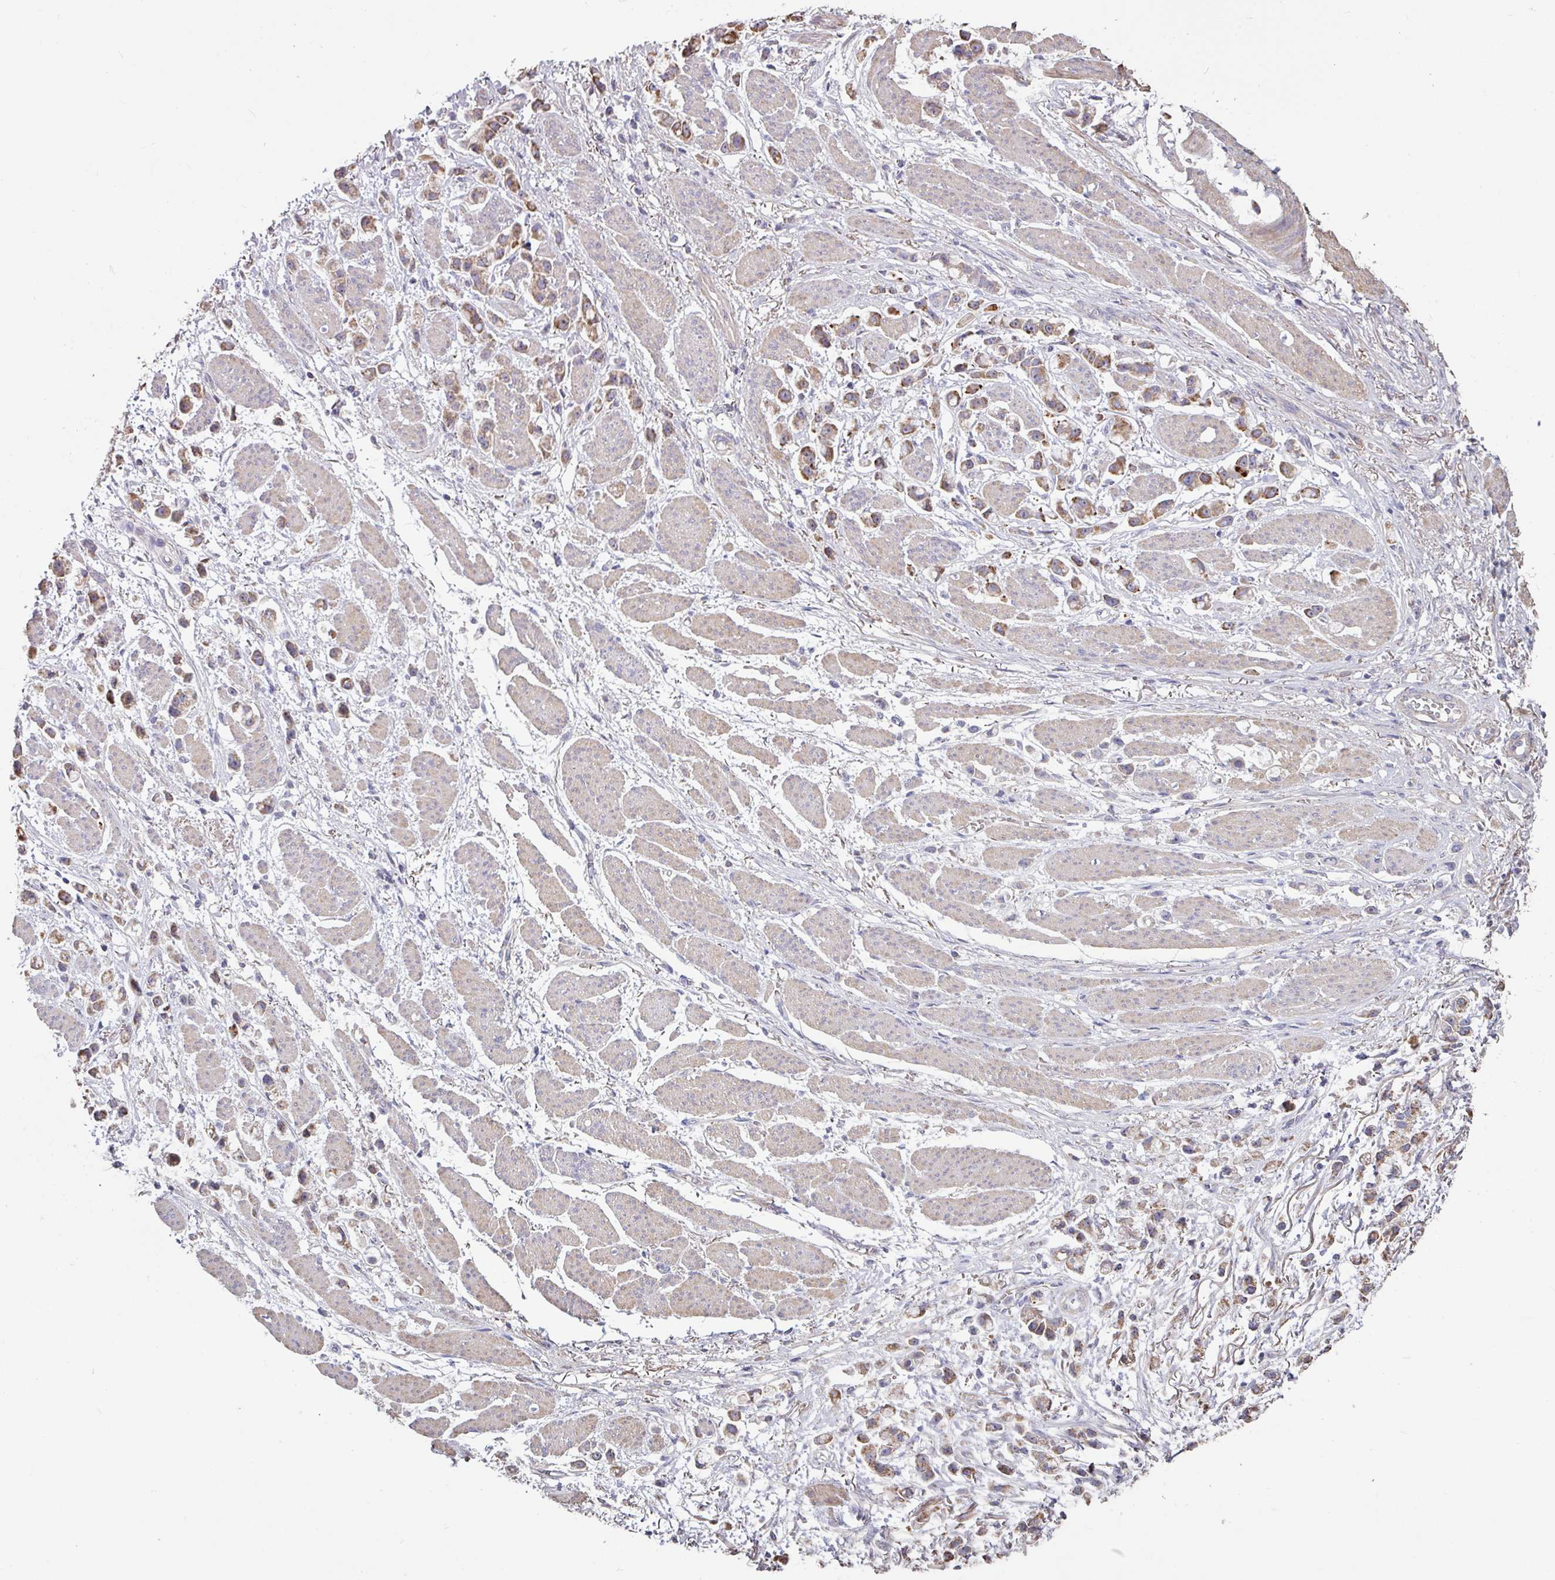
{"staining": {"intensity": "moderate", "quantity": ">75%", "location": "cytoplasmic/membranous"}, "tissue": "stomach cancer", "cell_type": "Tumor cells", "image_type": "cancer", "snomed": [{"axis": "morphology", "description": "Adenocarcinoma, NOS"}, {"axis": "topography", "description": "Stomach"}], "caption": "Immunohistochemical staining of human adenocarcinoma (stomach) reveals medium levels of moderate cytoplasmic/membranous staining in approximately >75% of tumor cells.", "gene": "OR2D3", "patient": {"sex": "female", "age": 81}}